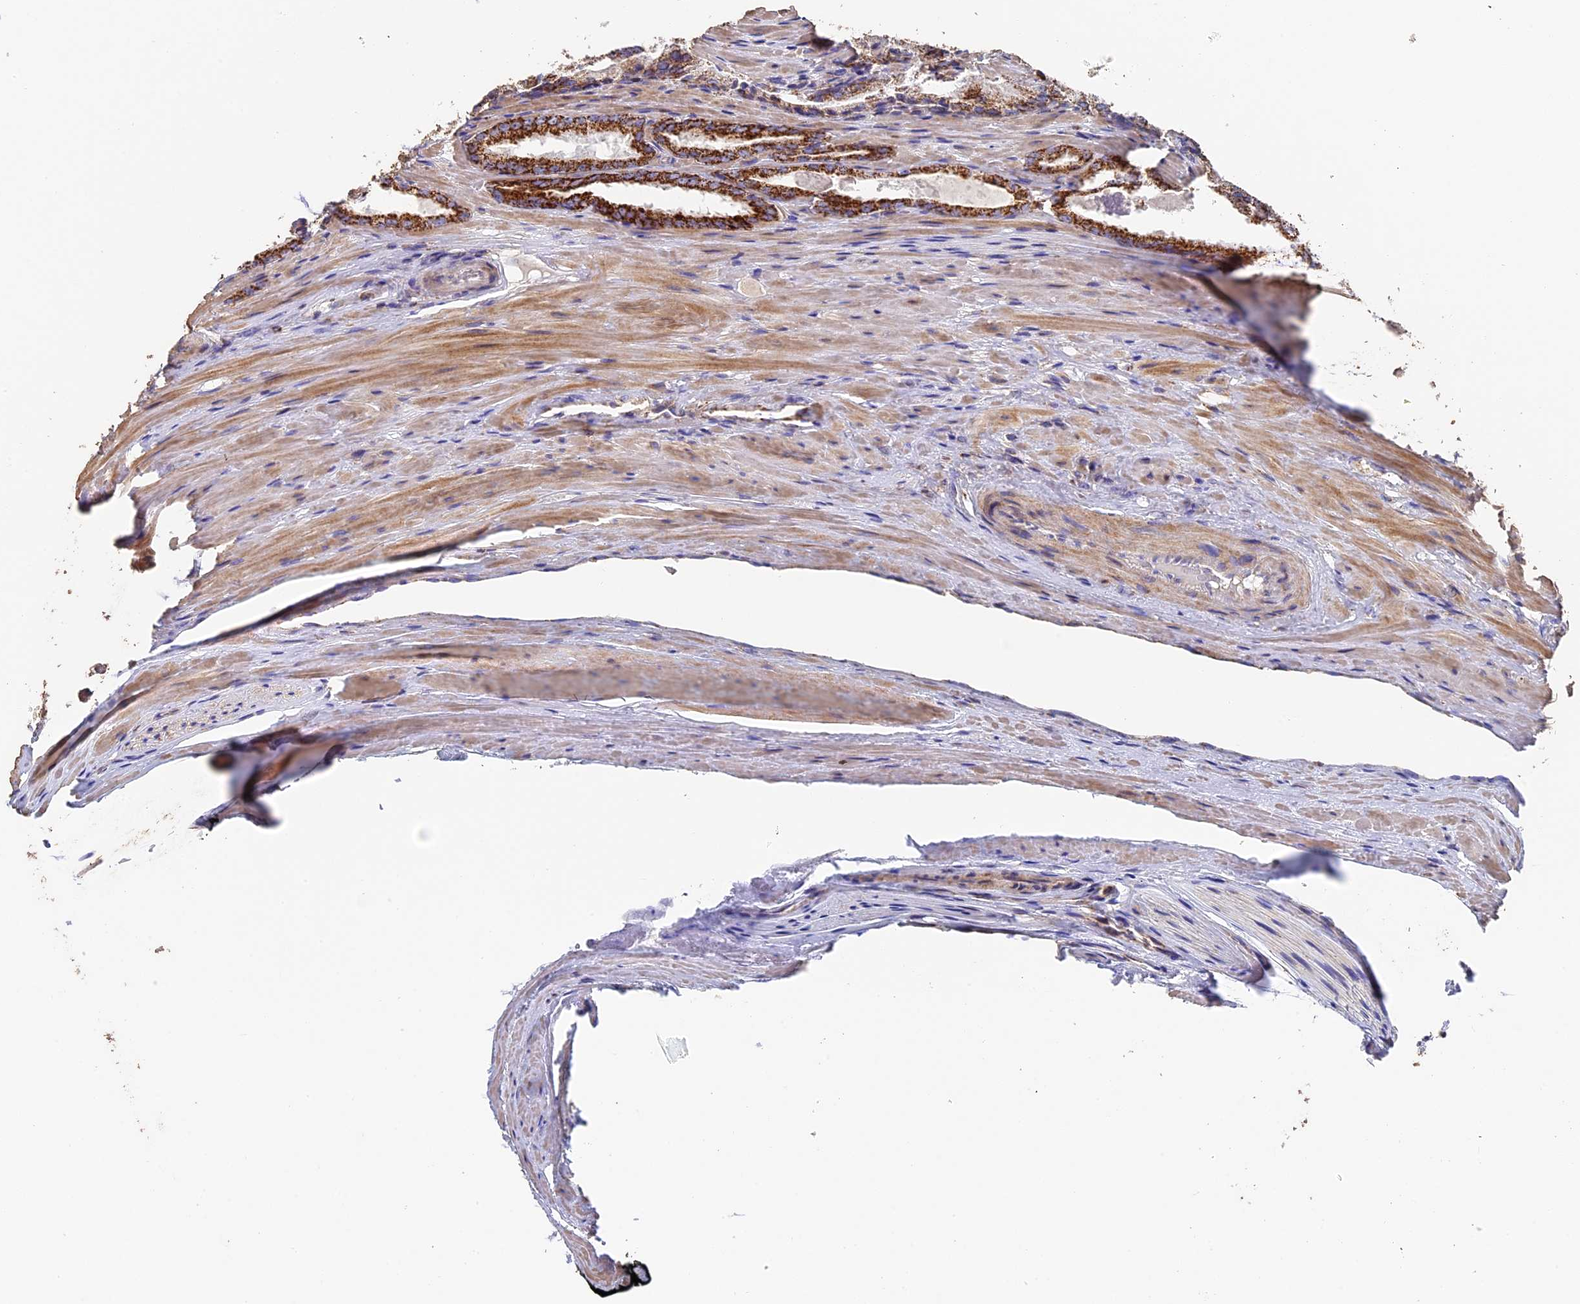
{"staining": {"intensity": "strong", "quantity": ">75%", "location": "cytoplasmic/membranous"}, "tissue": "prostate cancer", "cell_type": "Tumor cells", "image_type": "cancer", "snomed": [{"axis": "morphology", "description": "Adenocarcinoma, Low grade"}, {"axis": "topography", "description": "Prostate"}], "caption": "IHC (DAB) staining of human prostate cancer displays strong cytoplasmic/membranous protein staining in approximately >75% of tumor cells. Using DAB (3,3'-diaminobenzidine) (brown) and hematoxylin (blue) stains, captured at high magnification using brightfield microscopy.", "gene": "ADAT1", "patient": {"sex": "male", "age": 54}}